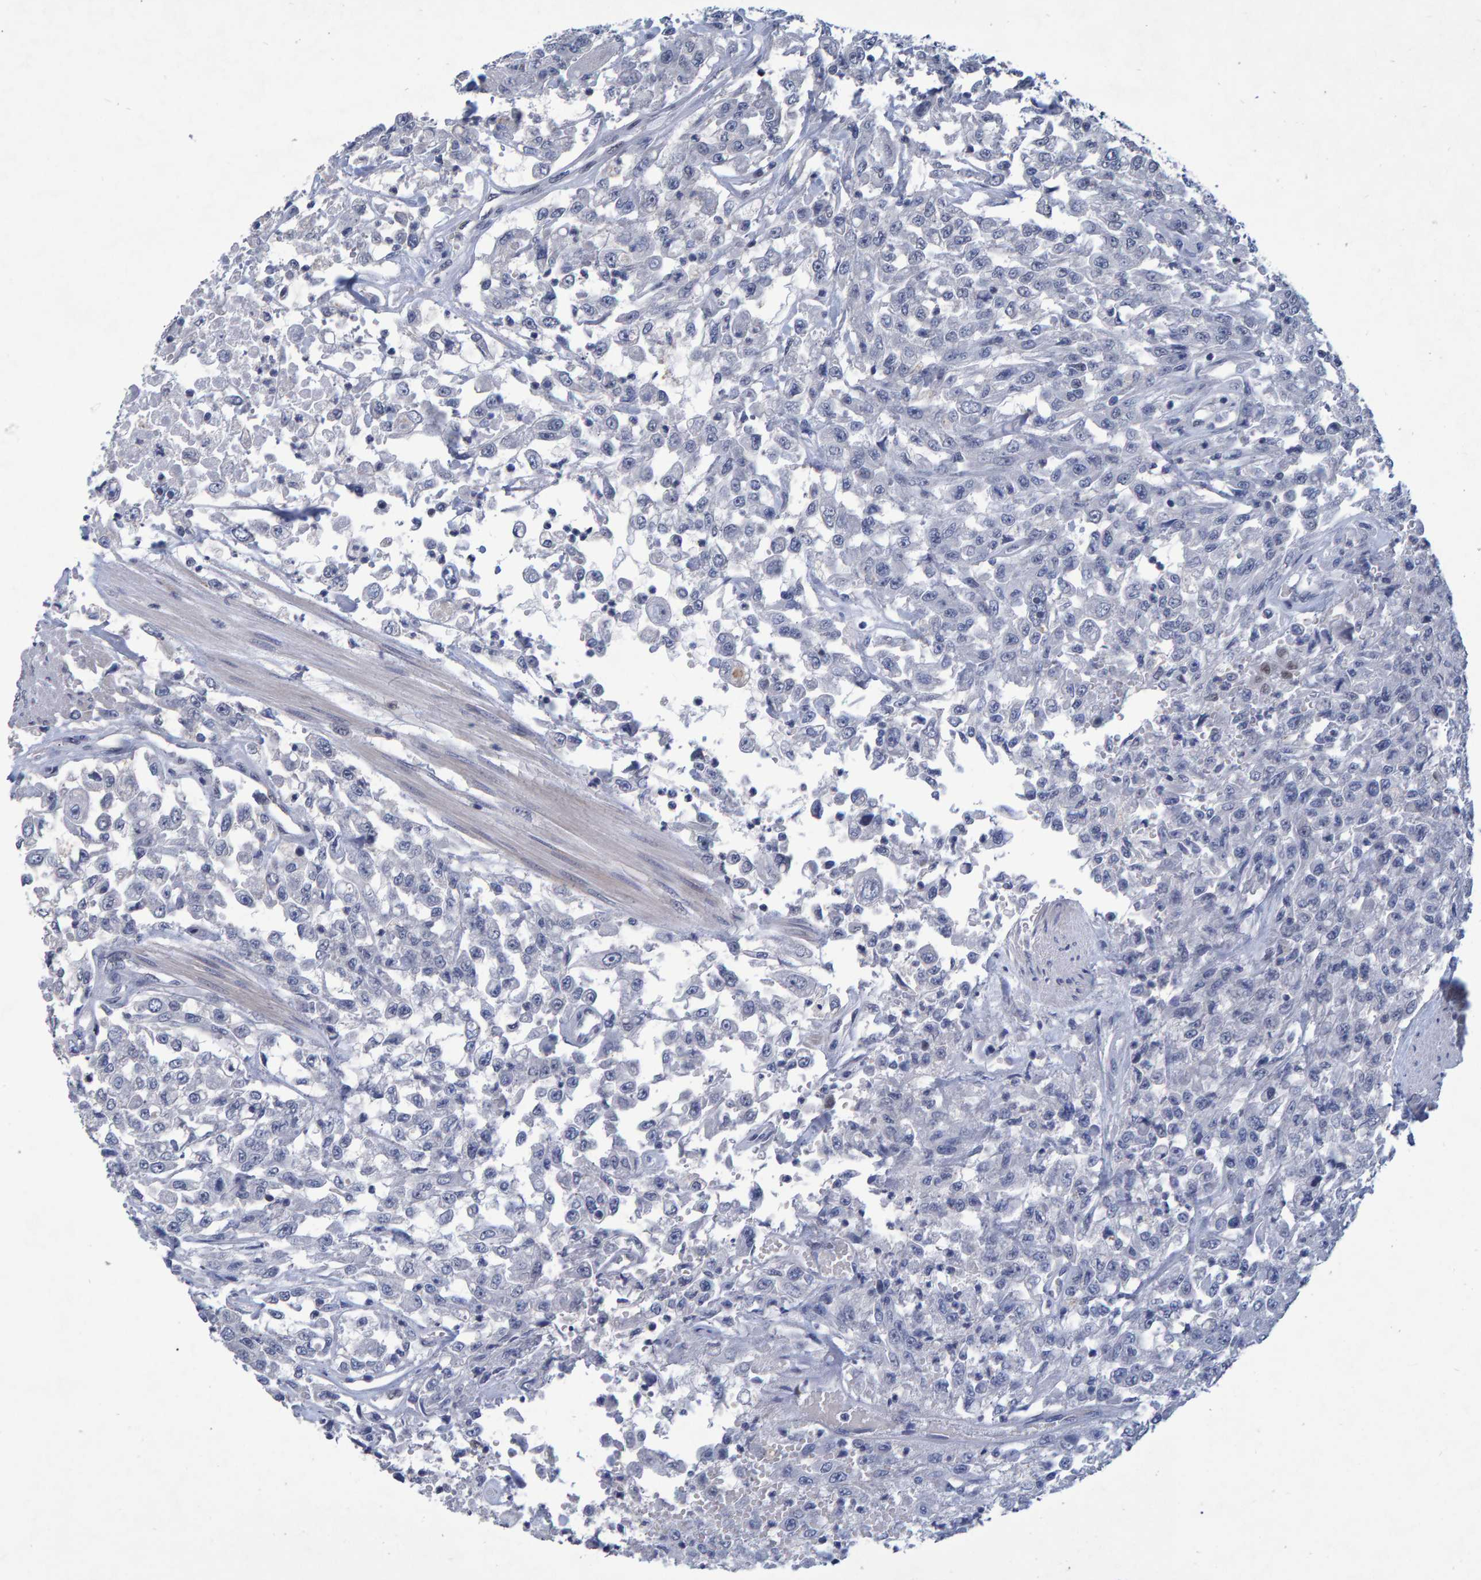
{"staining": {"intensity": "negative", "quantity": "none", "location": "none"}, "tissue": "urothelial cancer", "cell_type": "Tumor cells", "image_type": "cancer", "snomed": [{"axis": "morphology", "description": "Urothelial carcinoma, High grade"}, {"axis": "topography", "description": "Urinary bladder"}], "caption": "Tumor cells are negative for protein expression in human urothelial cancer.", "gene": "QKI", "patient": {"sex": "male", "age": 46}}